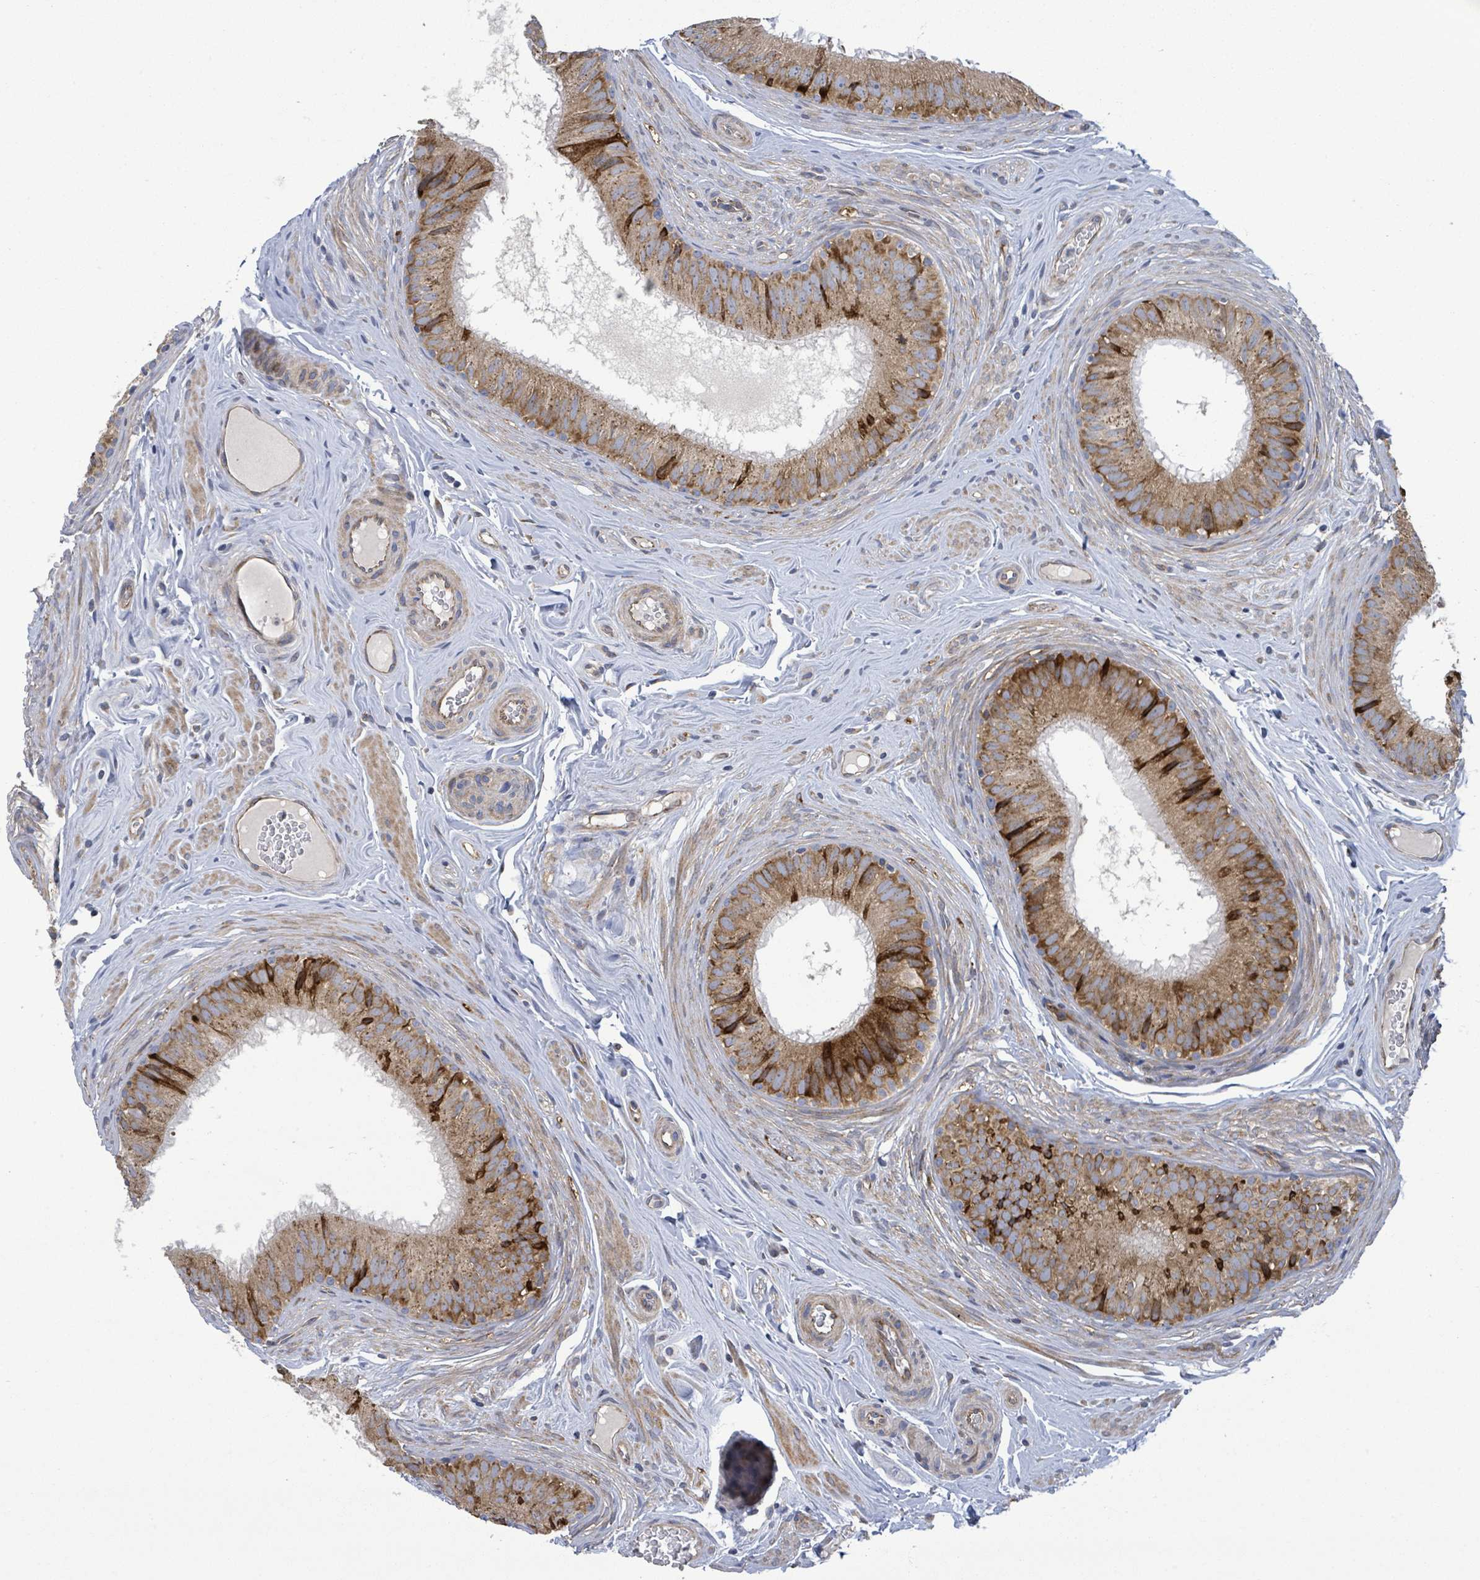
{"staining": {"intensity": "strong", "quantity": "<25%", "location": "cytoplasmic/membranous"}, "tissue": "epididymis", "cell_type": "Glandular cells", "image_type": "normal", "snomed": [{"axis": "morphology", "description": "Normal tissue, NOS"}, {"axis": "topography", "description": "Epididymis, spermatic cord, NOS"}], "caption": "Immunohistochemistry (IHC) photomicrograph of normal human epididymis stained for a protein (brown), which exhibits medium levels of strong cytoplasmic/membranous positivity in about <25% of glandular cells.", "gene": "NOMO1", "patient": {"sex": "male", "age": 25}}